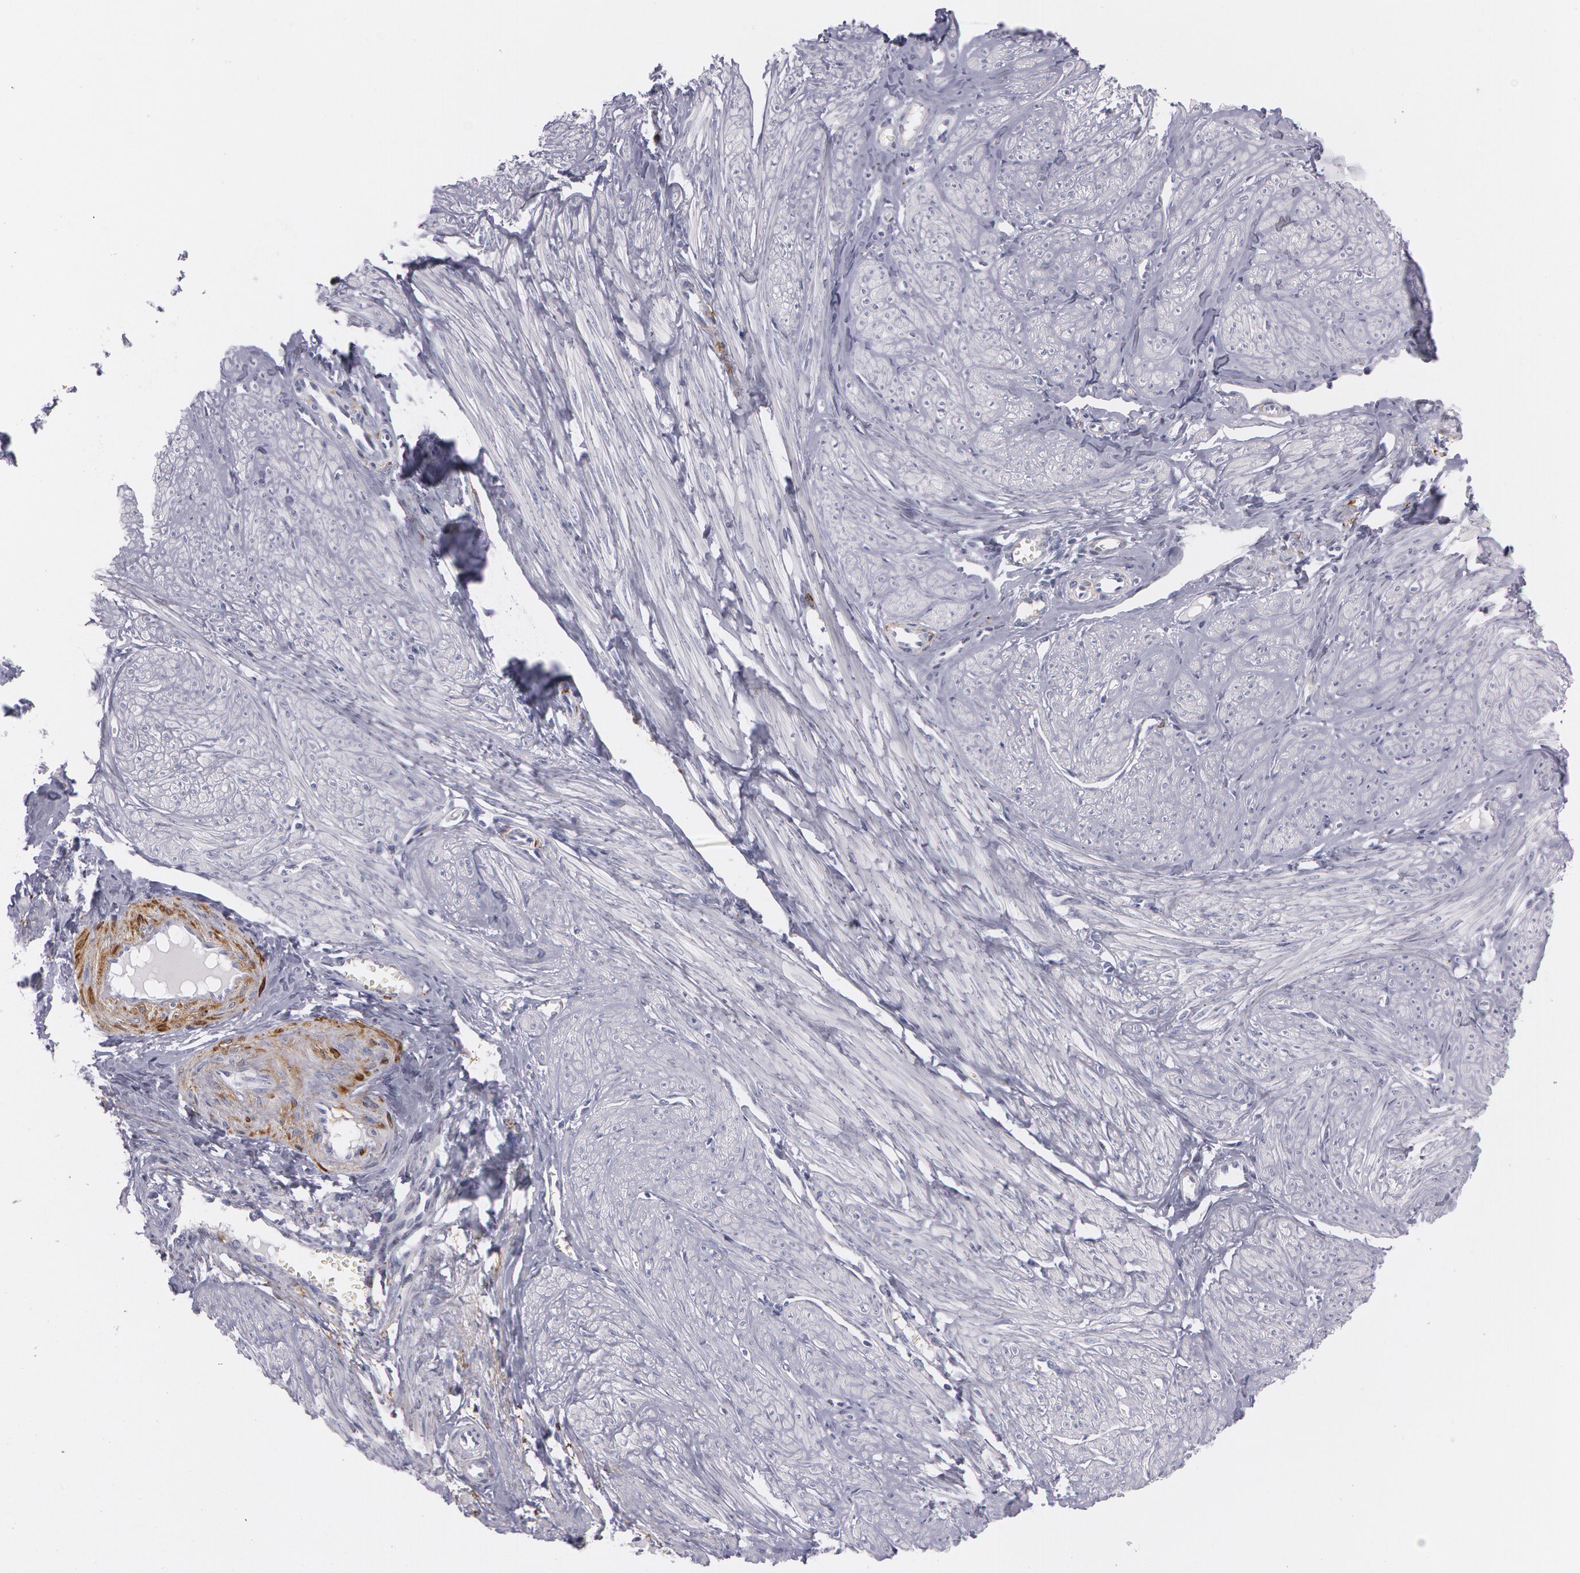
{"staining": {"intensity": "moderate", "quantity": "<25%", "location": "cytoplasmic/membranous"}, "tissue": "smooth muscle", "cell_type": "Smooth muscle cells", "image_type": "normal", "snomed": [{"axis": "morphology", "description": "Normal tissue, NOS"}, {"axis": "topography", "description": "Uterus"}], "caption": "Immunohistochemistry photomicrograph of benign smooth muscle: human smooth muscle stained using immunohistochemistry (IHC) demonstrates low levels of moderate protein expression localized specifically in the cytoplasmic/membranous of smooth muscle cells, appearing as a cytoplasmic/membranous brown color.", "gene": "SNCG", "patient": {"sex": "female", "age": 45}}